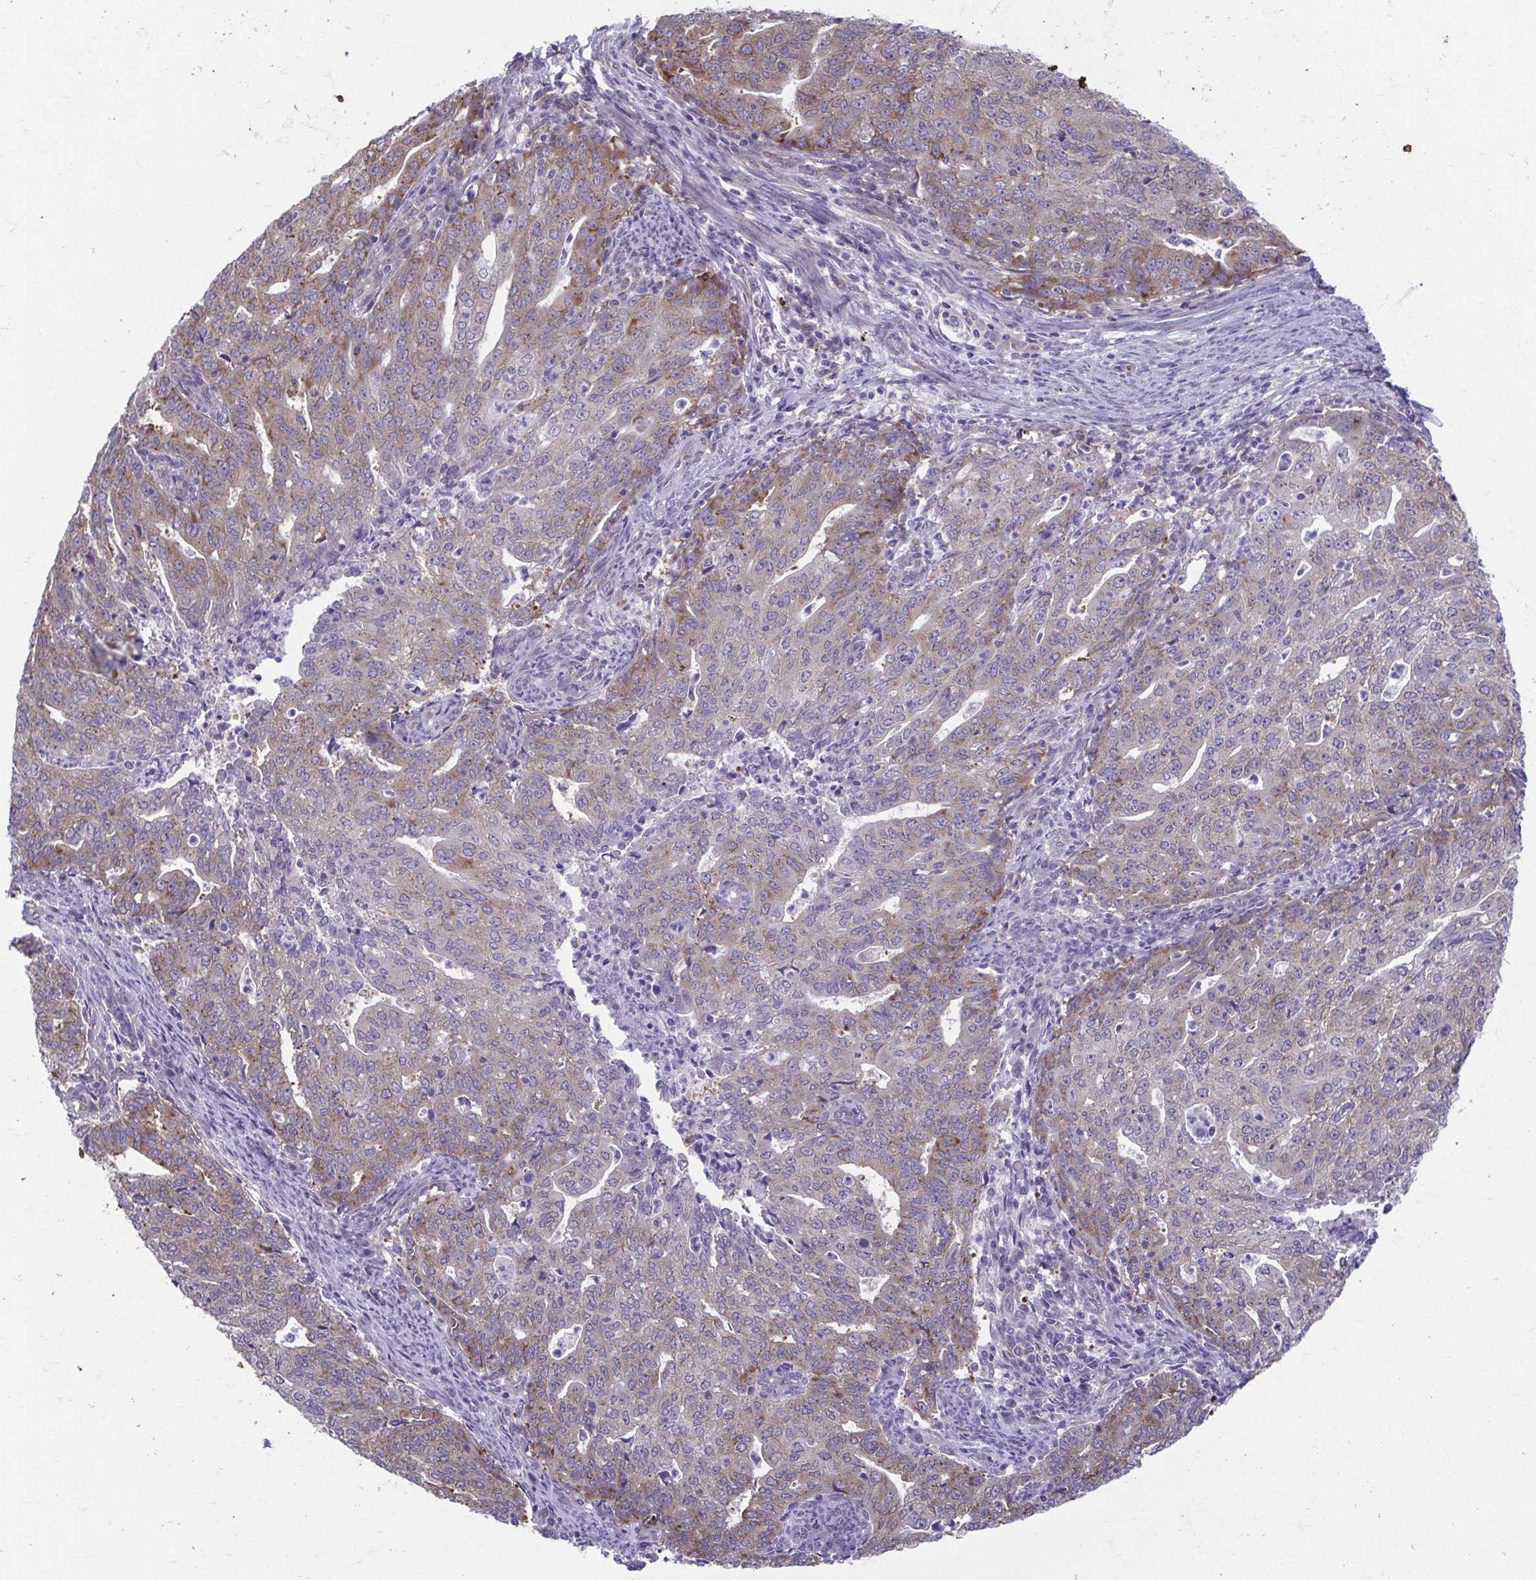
{"staining": {"intensity": "weak", "quantity": "25%-75%", "location": "cytoplasmic/membranous"}, "tissue": "endometrial cancer", "cell_type": "Tumor cells", "image_type": "cancer", "snomed": [{"axis": "morphology", "description": "Adenocarcinoma, NOS"}, {"axis": "topography", "description": "Endometrium"}], "caption": "Immunohistochemistry histopathology image of neoplastic tissue: adenocarcinoma (endometrial) stained using immunohistochemistry (IHC) demonstrates low levels of weak protein expression localized specifically in the cytoplasmic/membranous of tumor cells, appearing as a cytoplasmic/membranous brown color.", "gene": "TMEM108", "patient": {"sex": "female", "age": 82}}